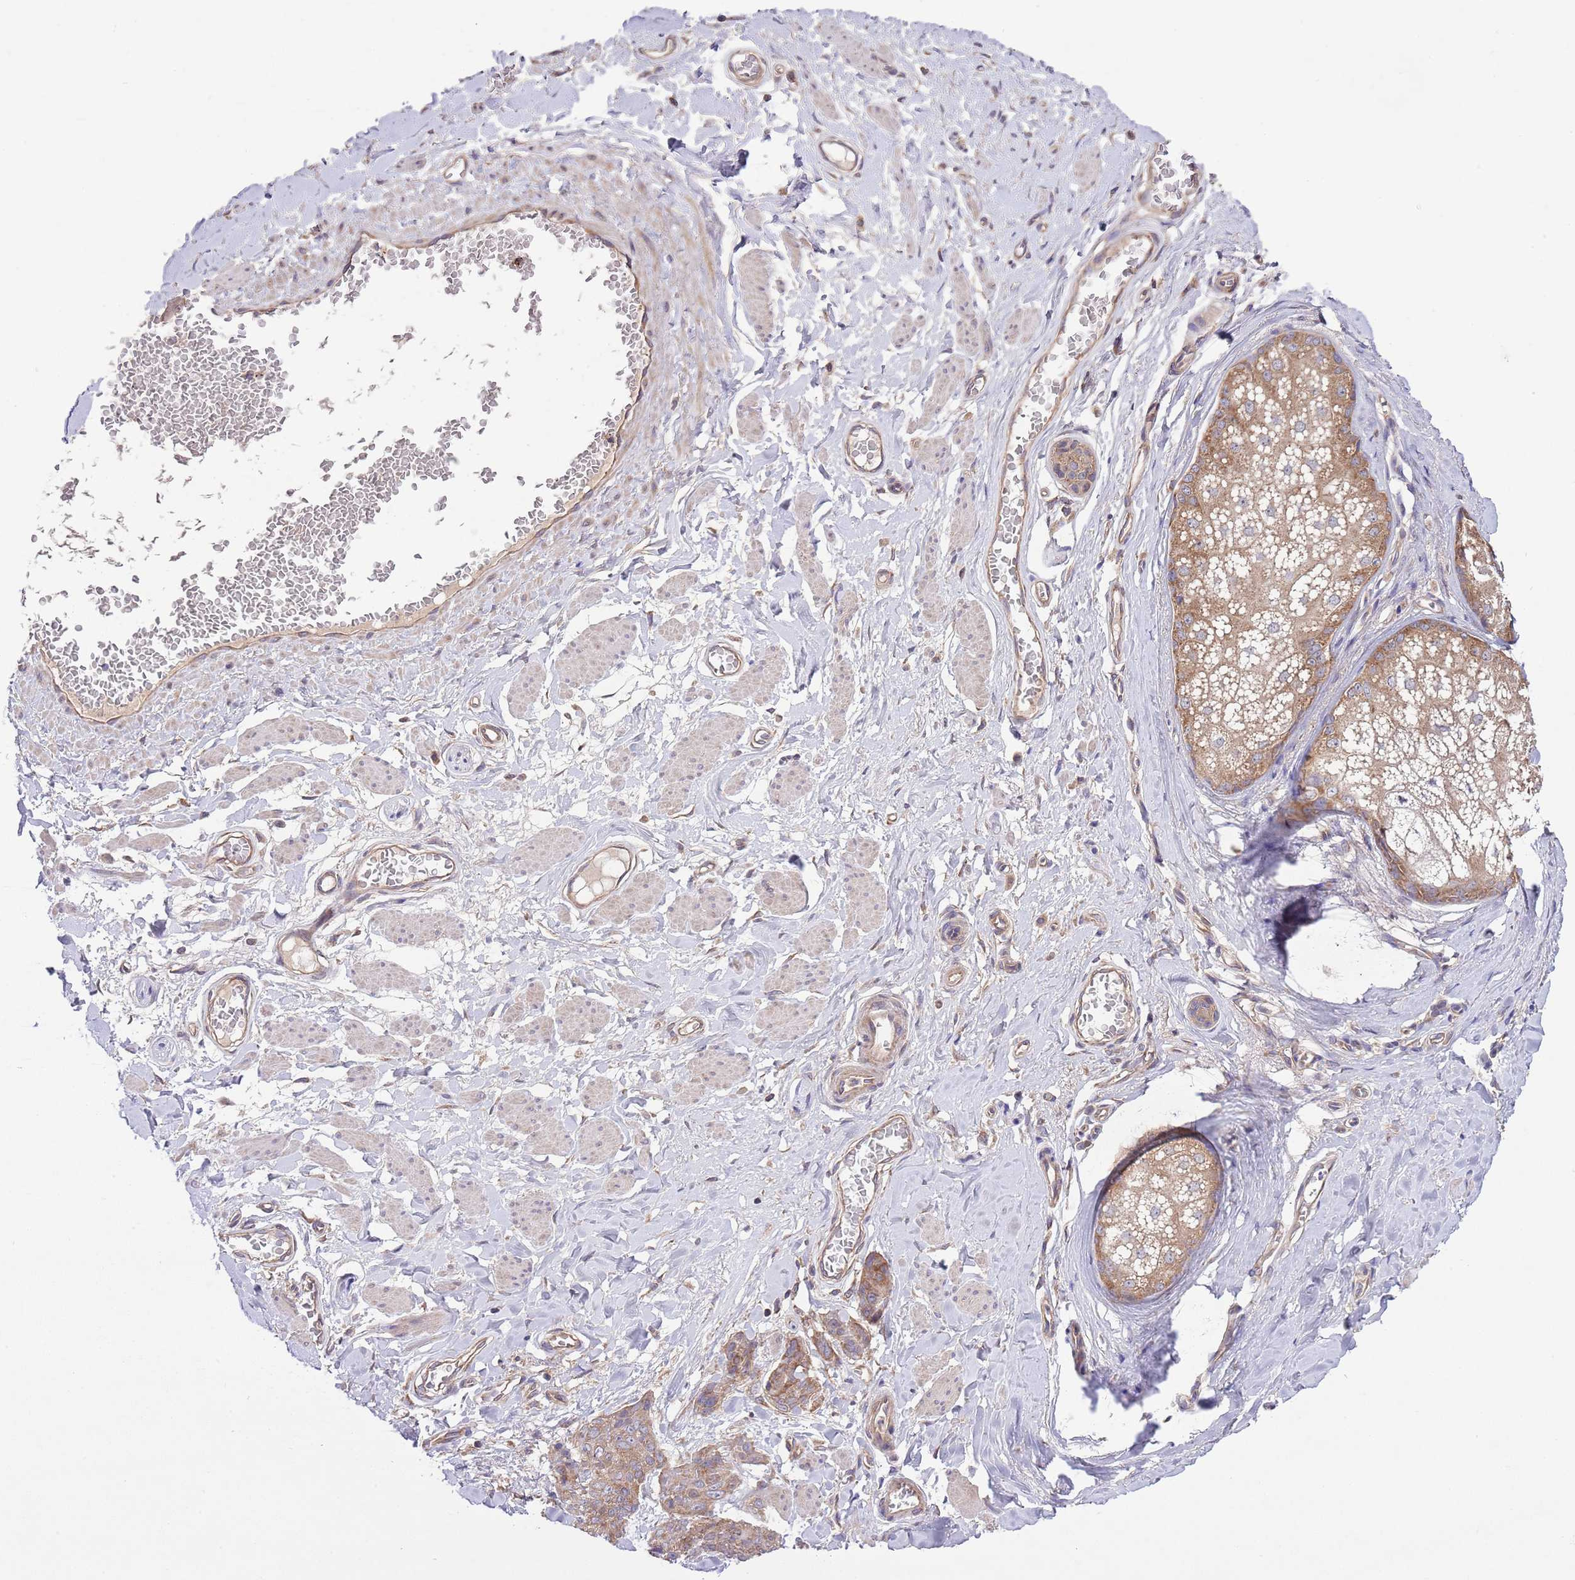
{"staining": {"intensity": "moderate", "quantity": "25%-75%", "location": "cytoplasmic/membranous"}, "tissue": "skin cancer", "cell_type": "Tumor cells", "image_type": "cancer", "snomed": [{"axis": "morphology", "description": "Squamous cell carcinoma, NOS"}, {"axis": "topography", "description": "Skin"}, {"axis": "topography", "description": "Vulva"}], "caption": "Immunohistochemical staining of human squamous cell carcinoma (skin) displays moderate cytoplasmic/membranous protein positivity in about 25%-75% of tumor cells.", "gene": "MFNG", "patient": {"sex": "female", "age": 85}}